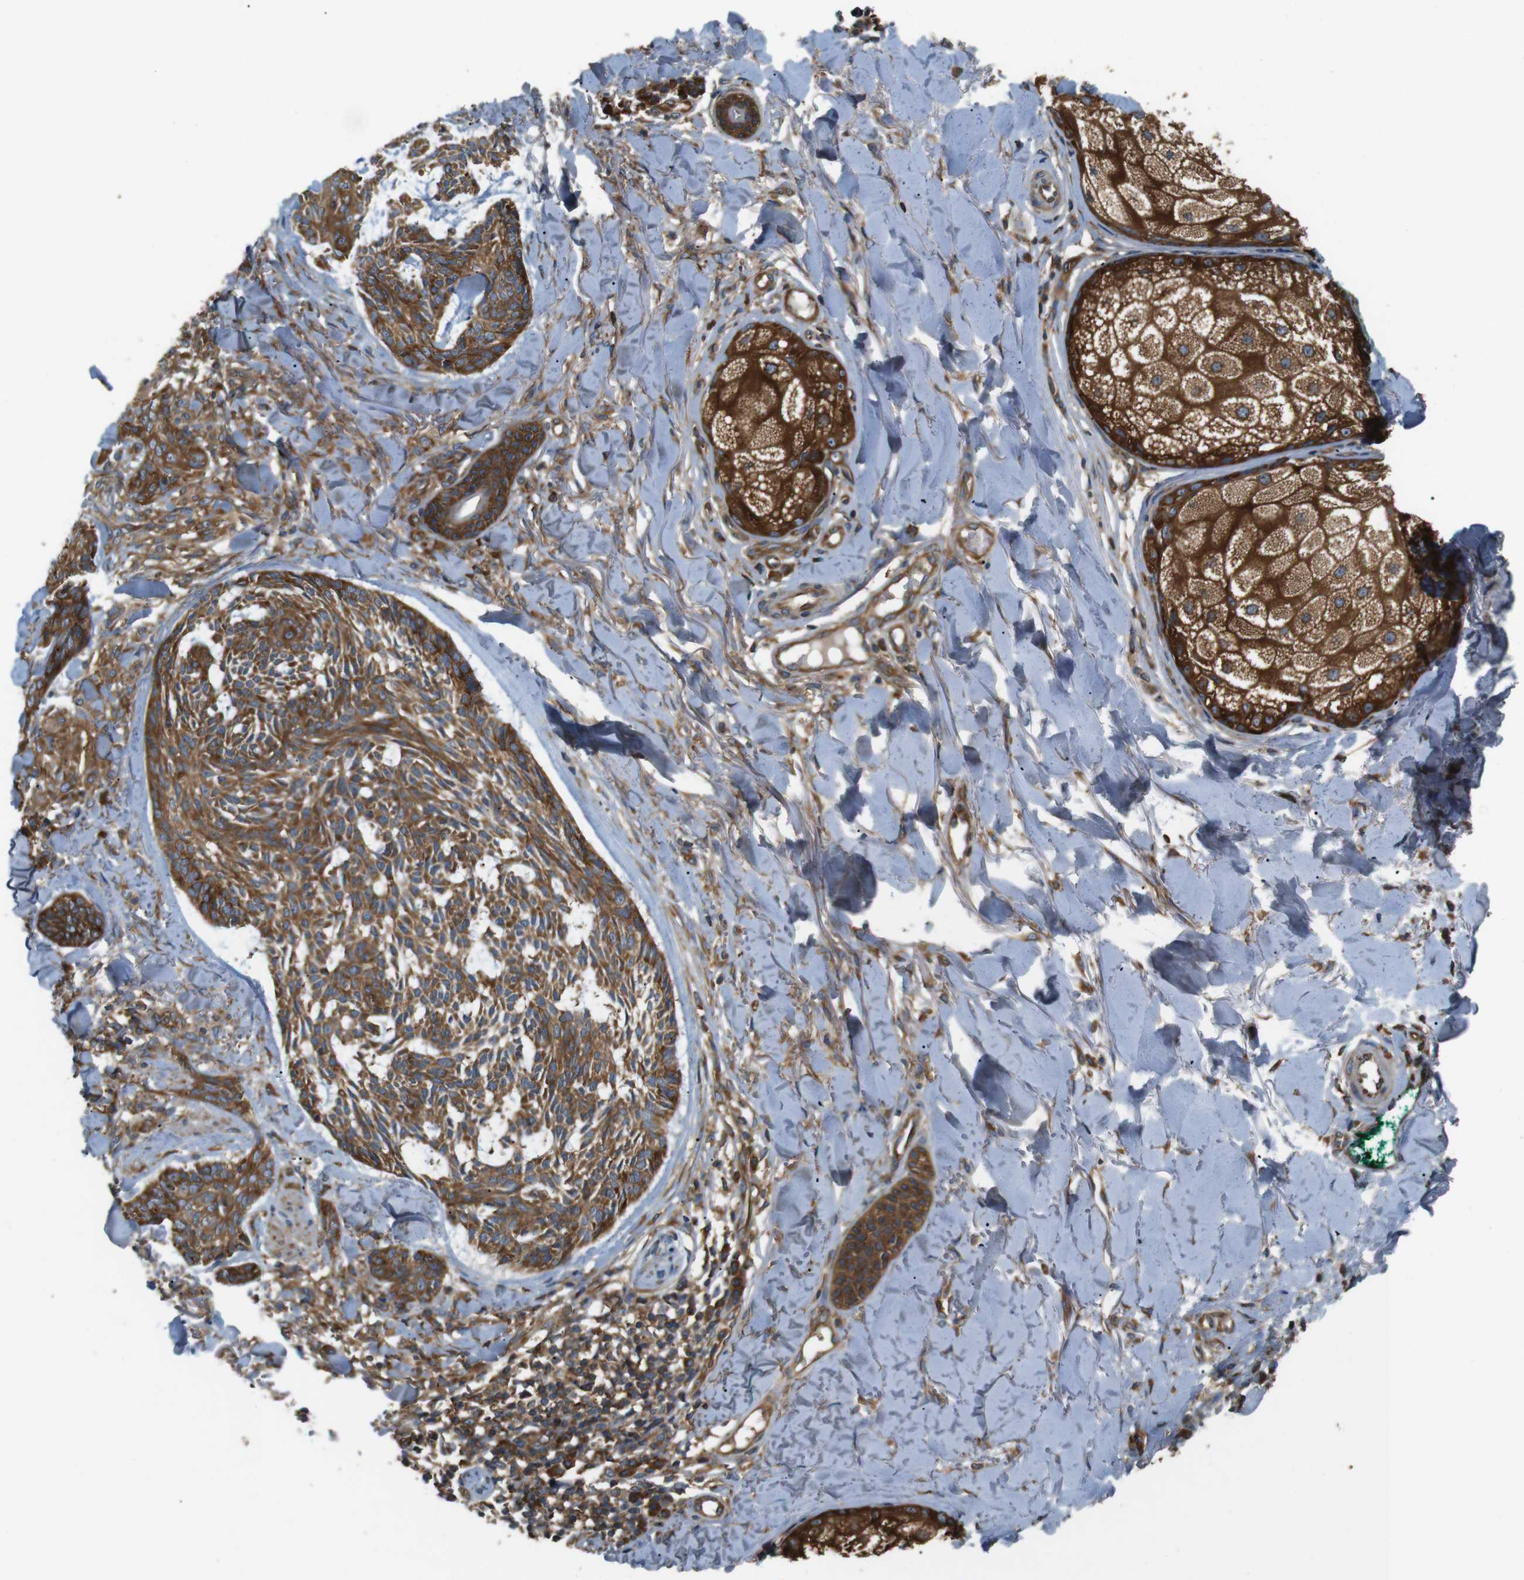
{"staining": {"intensity": "moderate", "quantity": ">75%", "location": "cytoplasmic/membranous"}, "tissue": "skin cancer", "cell_type": "Tumor cells", "image_type": "cancer", "snomed": [{"axis": "morphology", "description": "Basal cell carcinoma"}, {"axis": "topography", "description": "Skin"}], "caption": "IHC micrograph of neoplastic tissue: human skin cancer (basal cell carcinoma) stained using IHC shows medium levels of moderate protein expression localized specifically in the cytoplasmic/membranous of tumor cells, appearing as a cytoplasmic/membranous brown color.", "gene": "TSC1", "patient": {"sex": "male", "age": 43}}